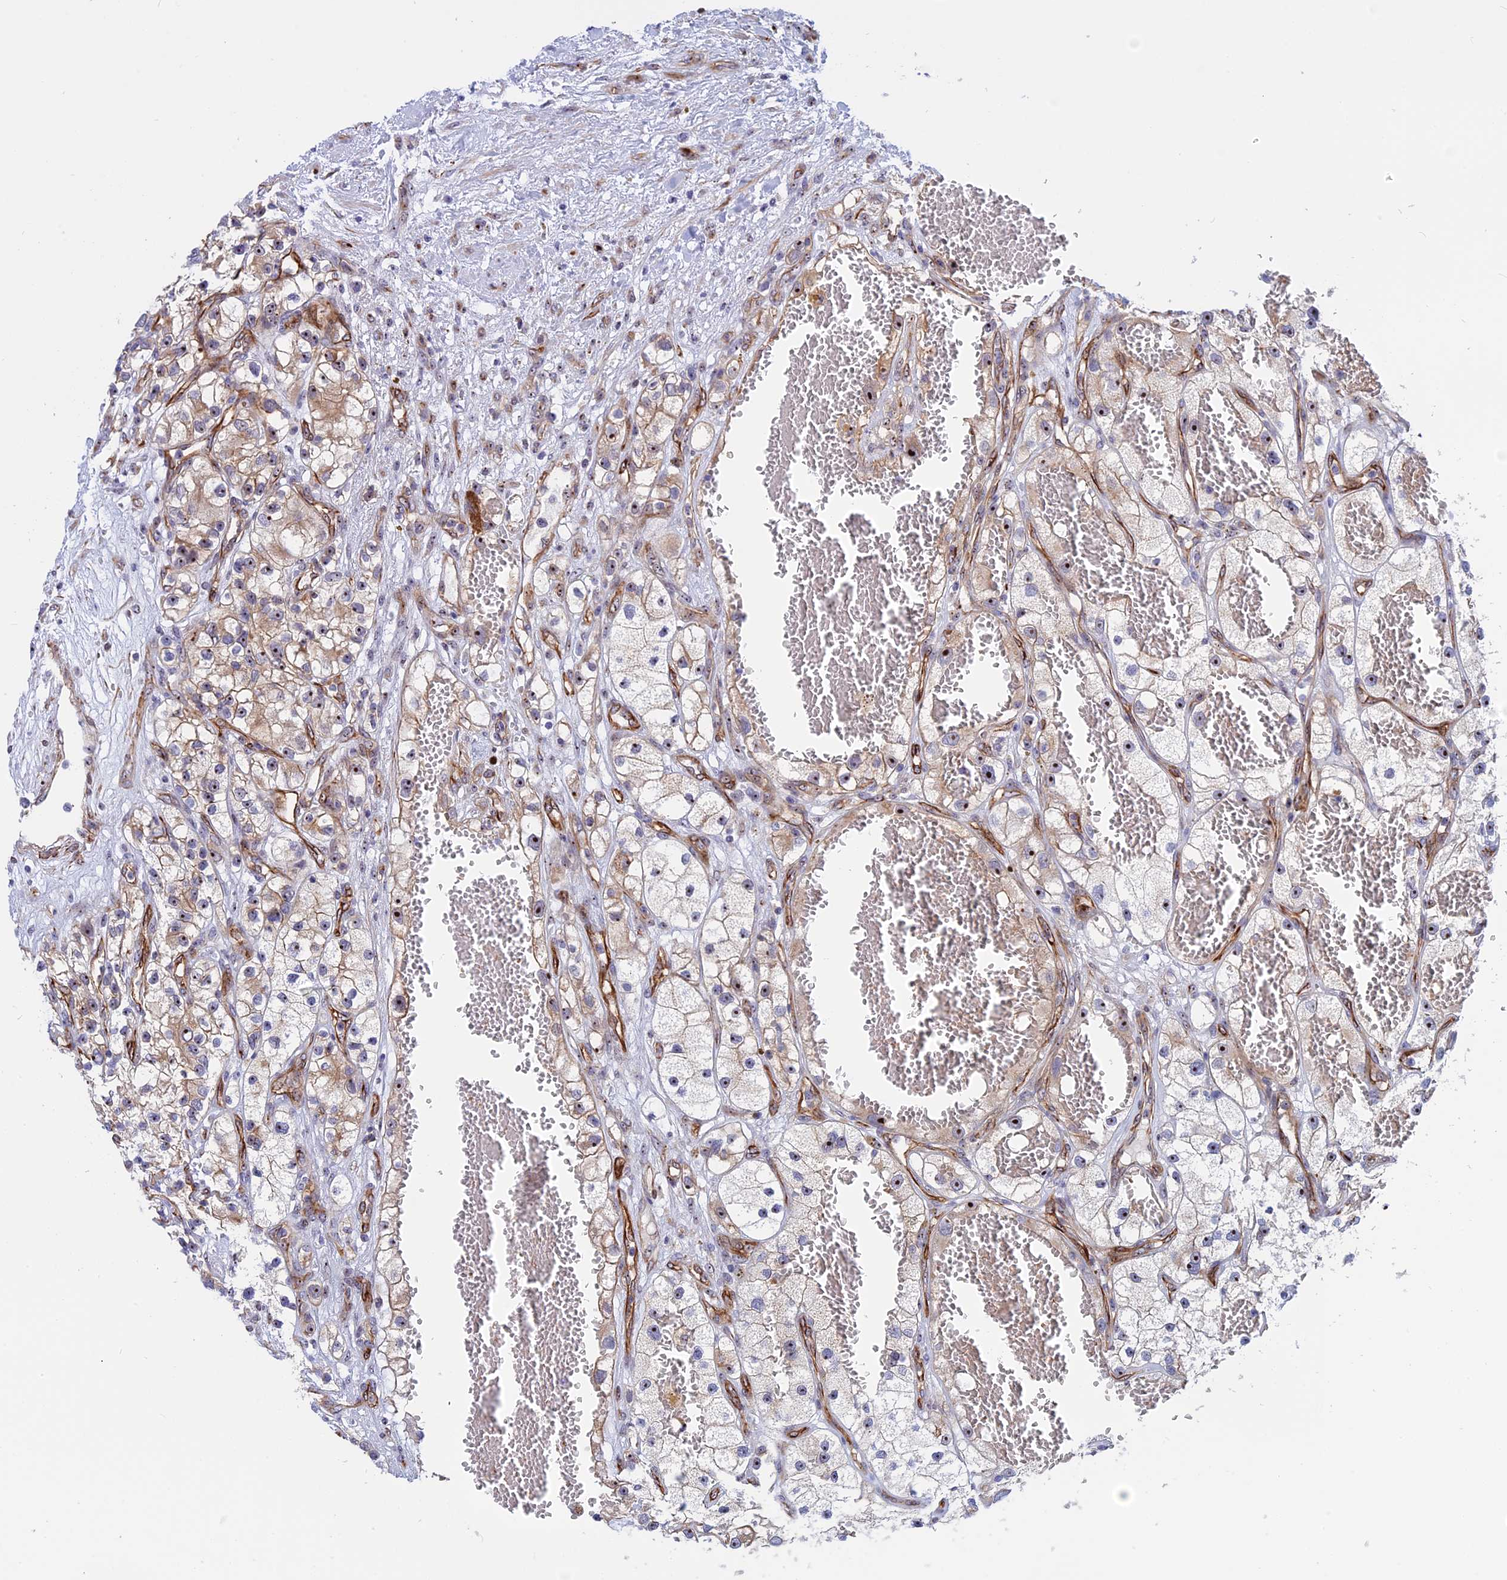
{"staining": {"intensity": "moderate", "quantity": "<25%", "location": "cytoplasmic/membranous,nuclear"}, "tissue": "renal cancer", "cell_type": "Tumor cells", "image_type": "cancer", "snomed": [{"axis": "morphology", "description": "Adenocarcinoma, NOS"}, {"axis": "topography", "description": "Kidney"}], "caption": "There is low levels of moderate cytoplasmic/membranous and nuclear positivity in tumor cells of renal cancer (adenocarcinoma), as demonstrated by immunohistochemical staining (brown color).", "gene": "DBNDD1", "patient": {"sex": "female", "age": 57}}